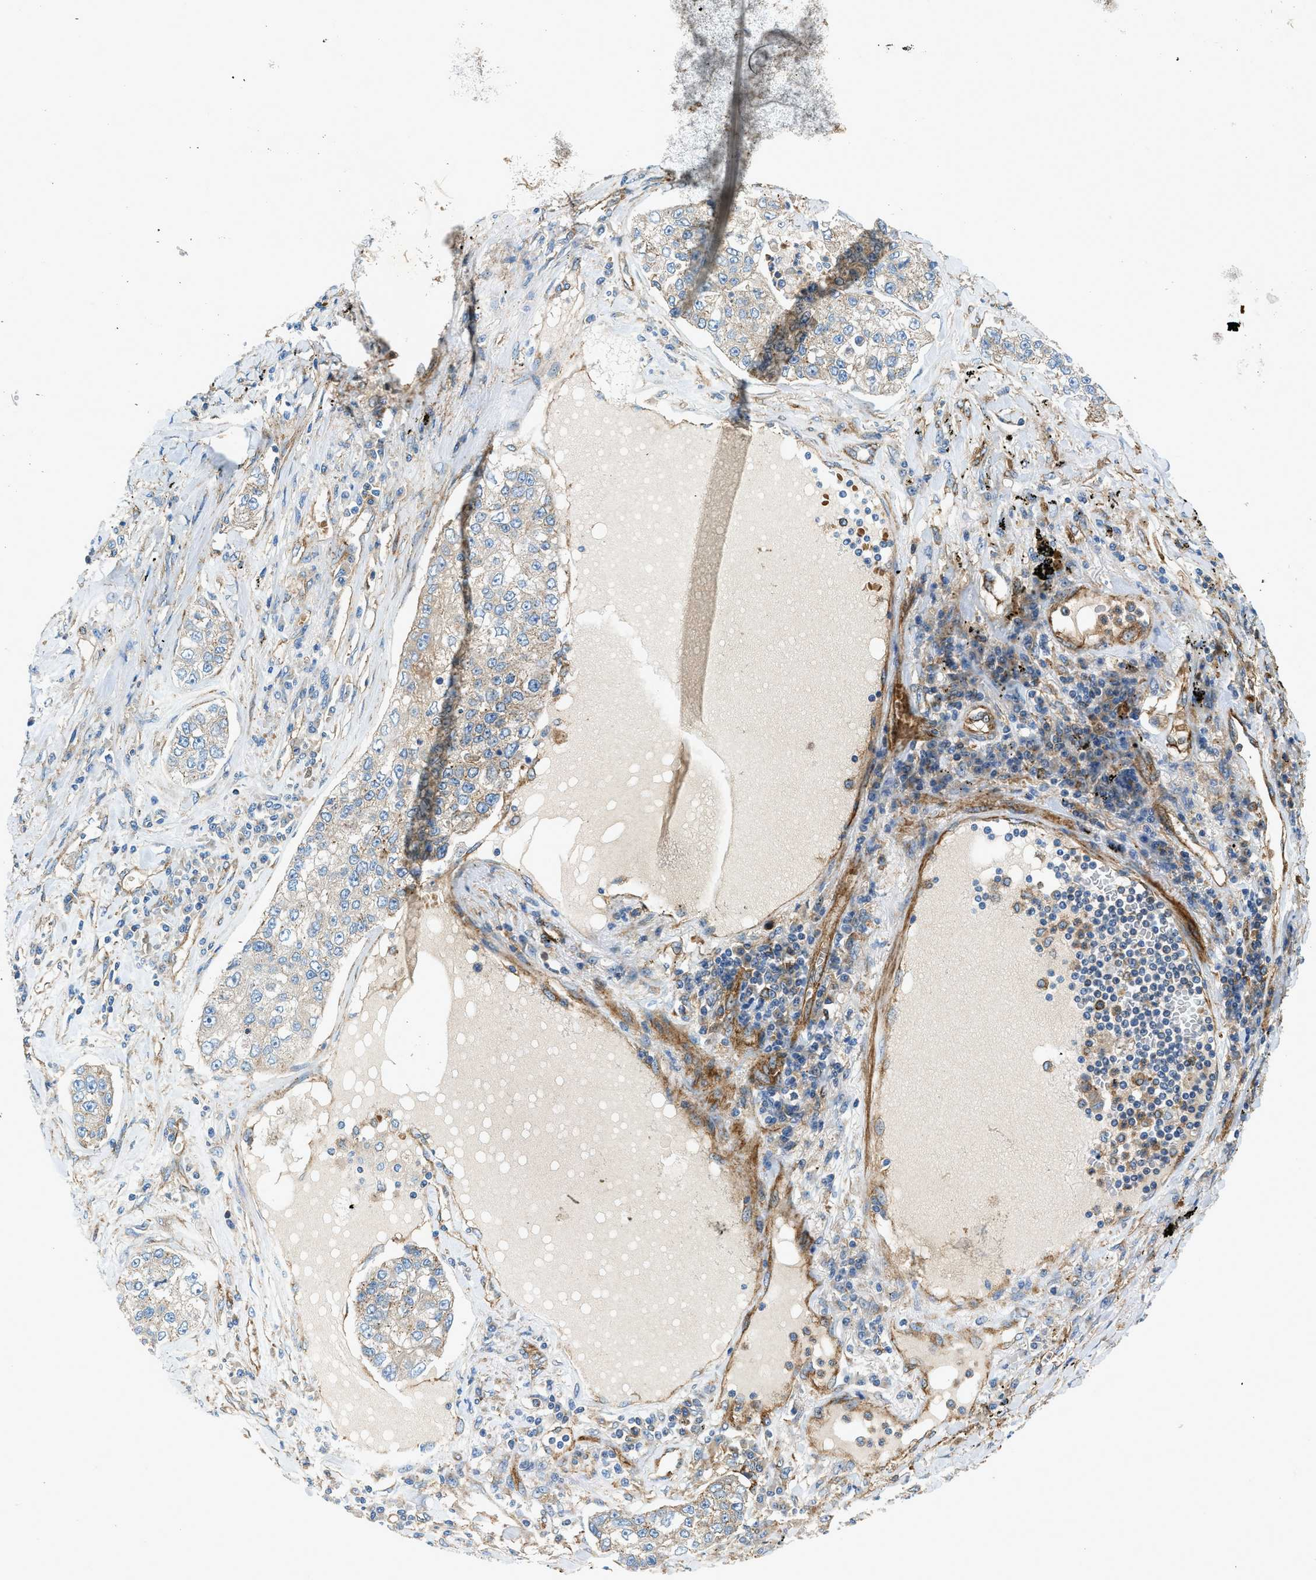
{"staining": {"intensity": "weak", "quantity": "25%-75%", "location": "cytoplasmic/membranous"}, "tissue": "lung cancer", "cell_type": "Tumor cells", "image_type": "cancer", "snomed": [{"axis": "morphology", "description": "Adenocarcinoma, NOS"}, {"axis": "topography", "description": "Lung"}], "caption": "There is low levels of weak cytoplasmic/membranous expression in tumor cells of lung adenocarcinoma, as demonstrated by immunohistochemical staining (brown color).", "gene": "HIP1", "patient": {"sex": "male", "age": 49}}